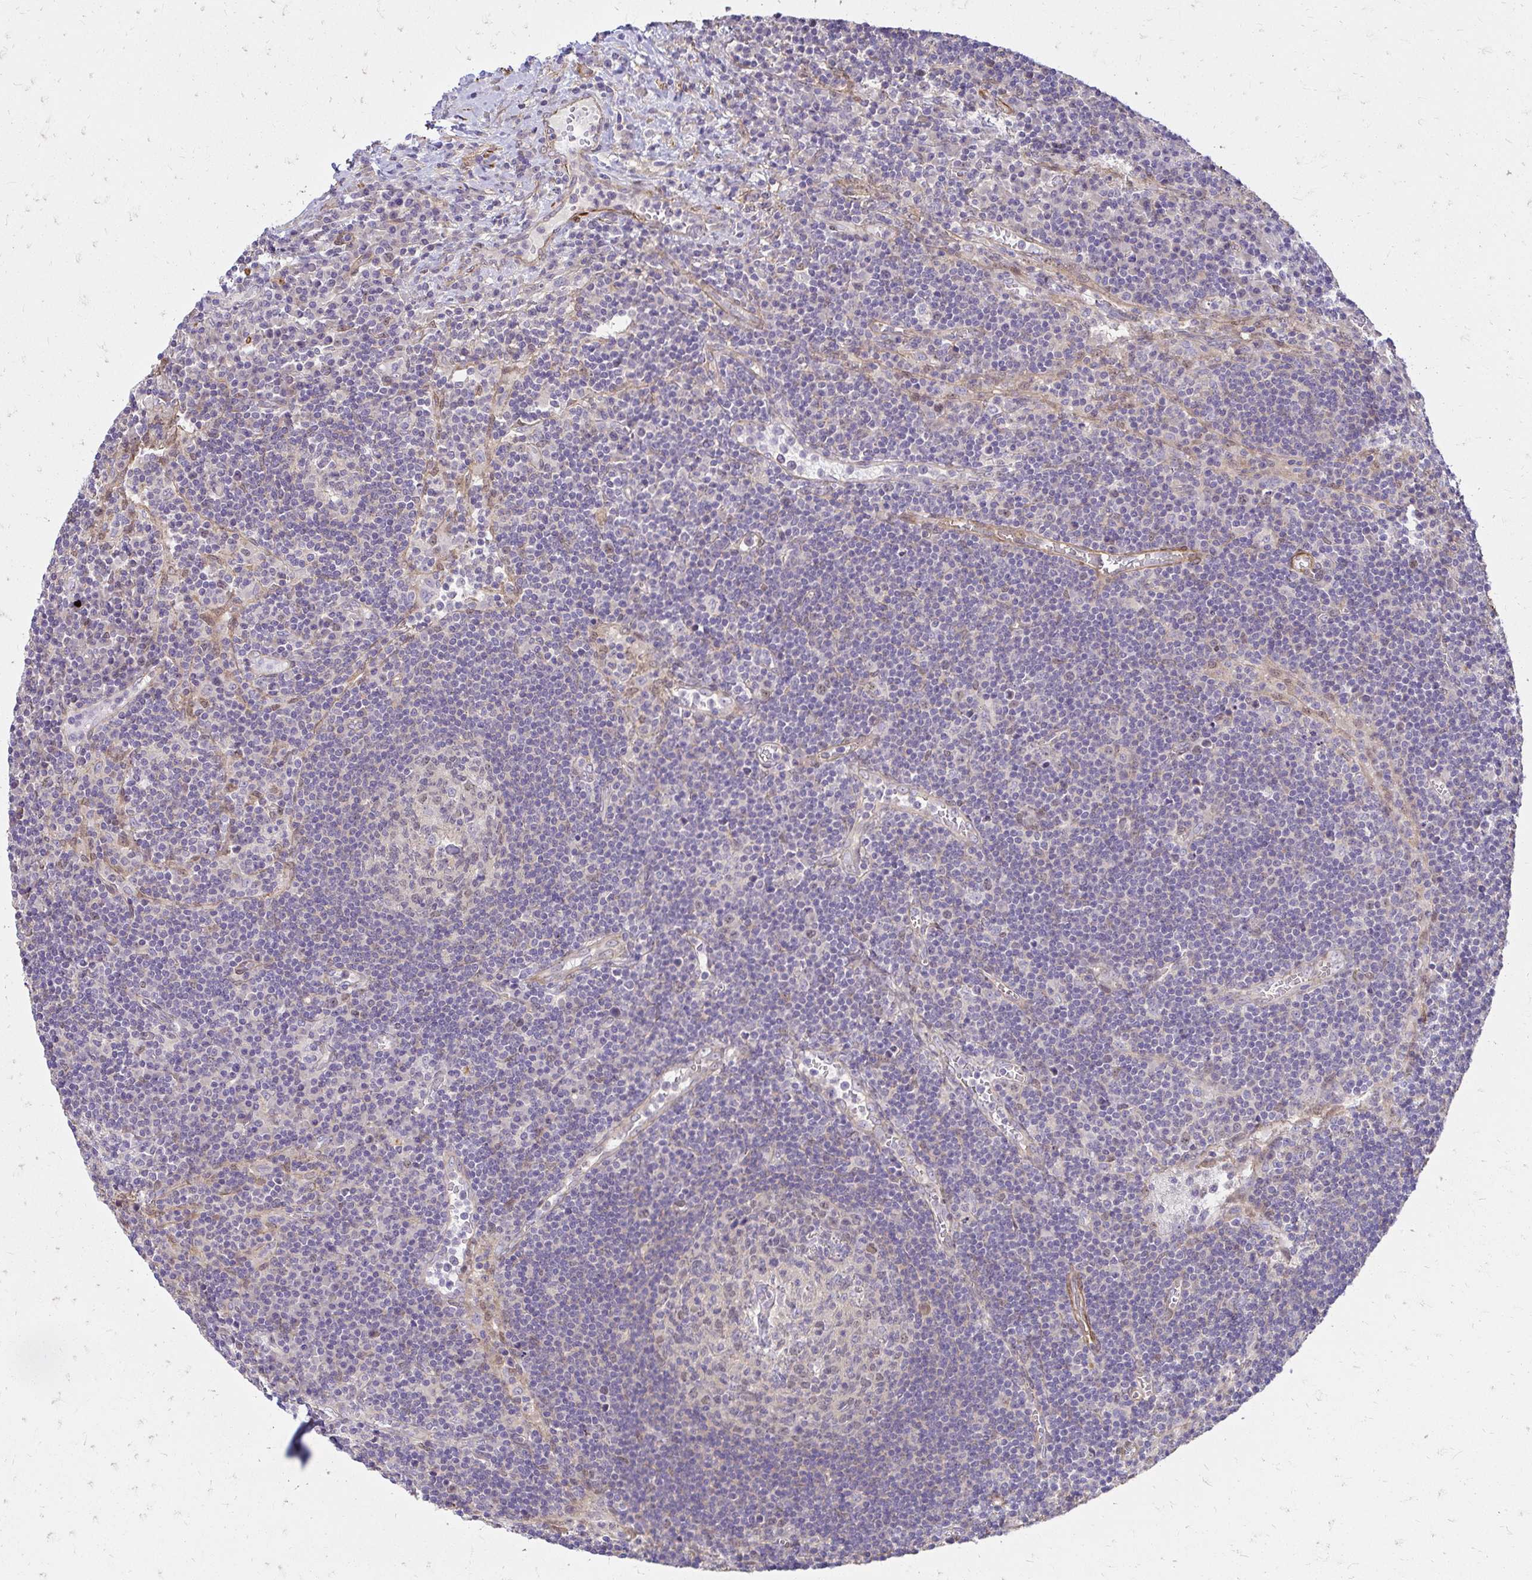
{"staining": {"intensity": "negative", "quantity": "none", "location": "none"}, "tissue": "lymph node", "cell_type": "Germinal center cells", "image_type": "normal", "snomed": [{"axis": "morphology", "description": "Normal tissue, NOS"}, {"axis": "topography", "description": "Lymph node"}], "caption": "Immunohistochemistry (IHC) image of unremarkable lymph node stained for a protein (brown), which exhibits no positivity in germinal center cells. Brightfield microscopy of immunohistochemistry (IHC) stained with DAB (3,3'-diaminobenzidine) (brown) and hematoxylin (blue), captured at high magnification.", "gene": "YAP1", "patient": {"sex": "male", "age": 67}}